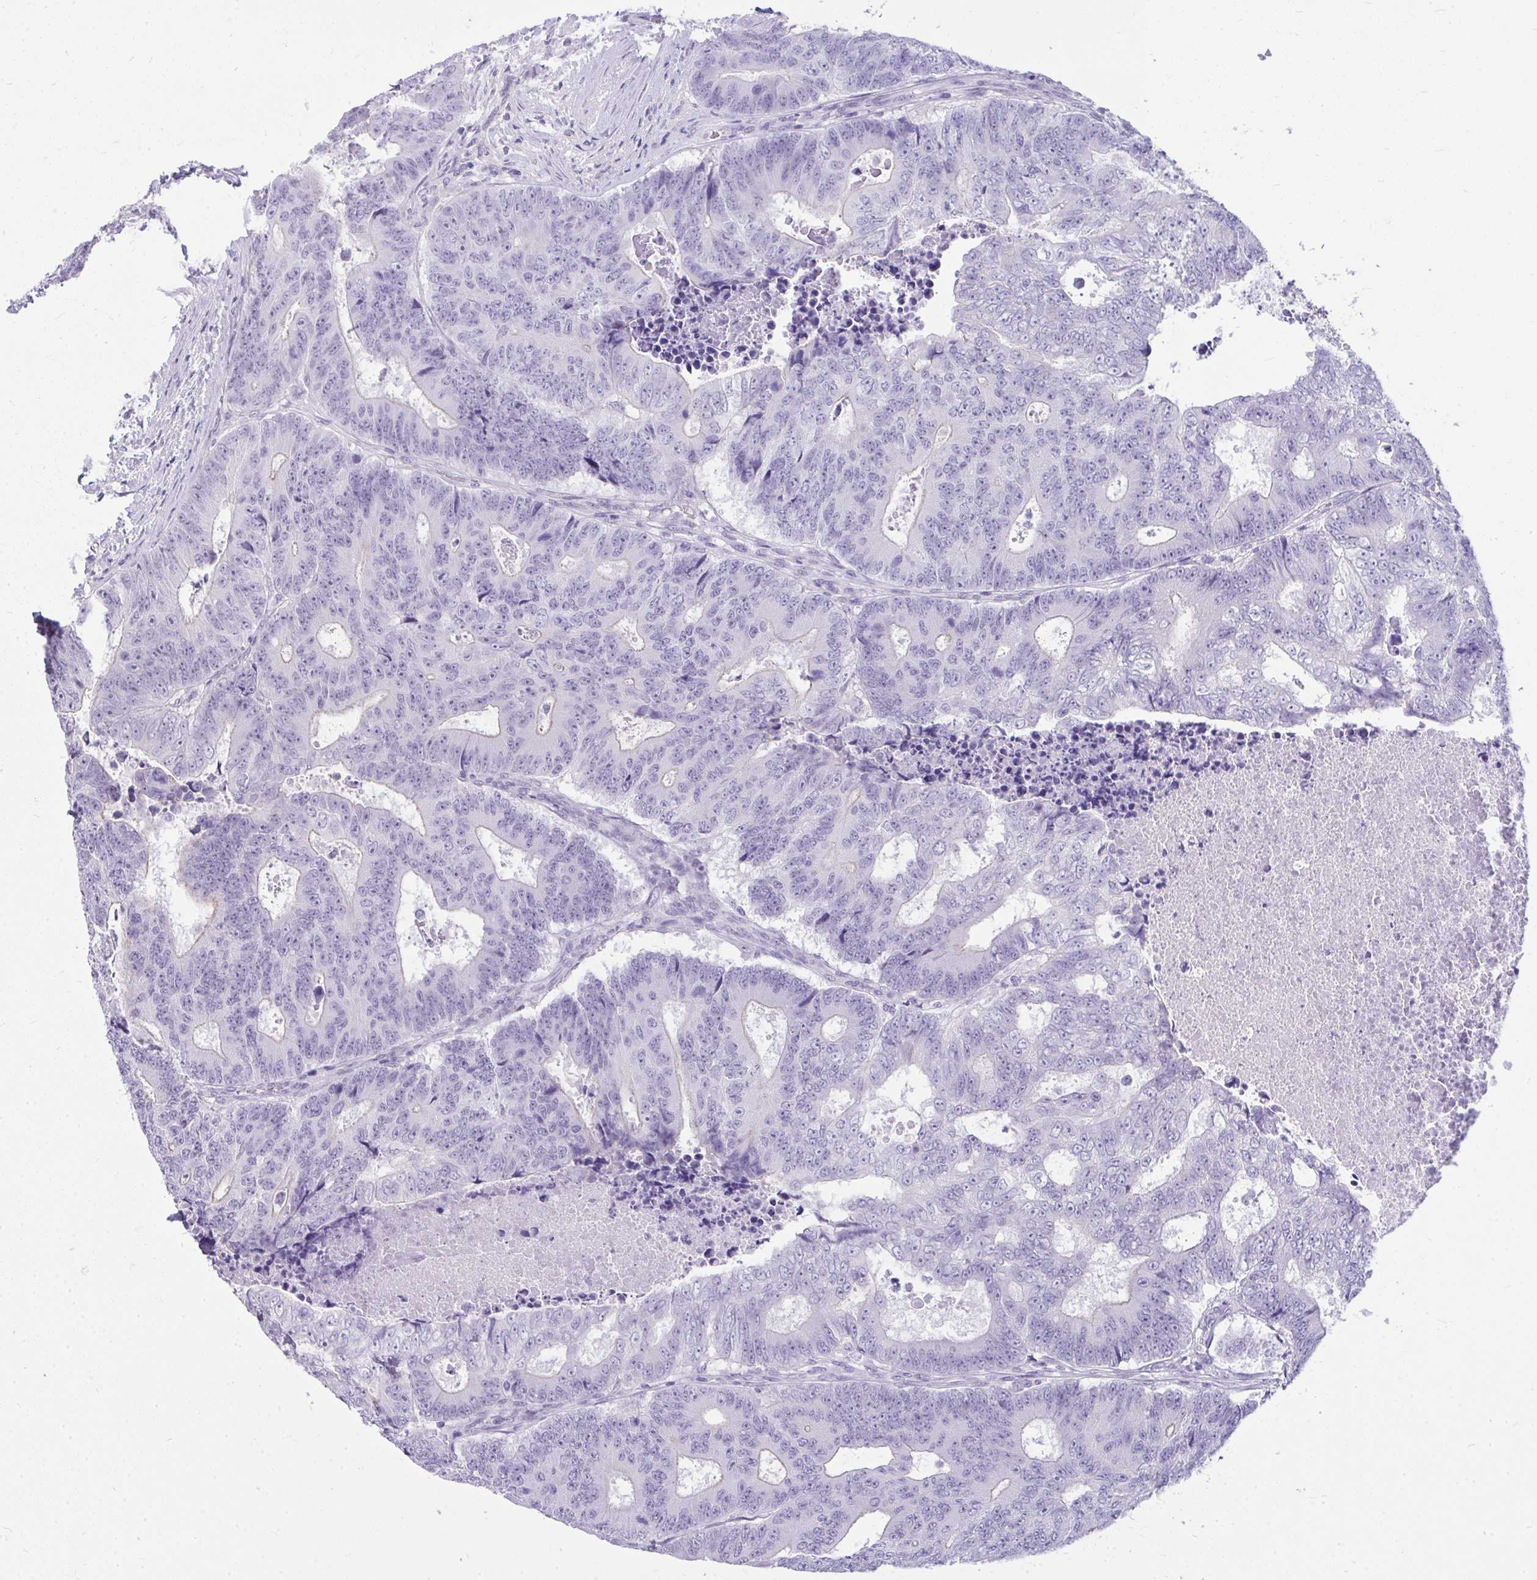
{"staining": {"intensity": "negative", "quantity": "none", "location": "none"}, "tissue": "colorectal cancer", "cell_type": "Tumor cells", "image_type": "cancer", "snomed": [{"axis": "morphology", "description": "Adenocarcinoma, NOS"}, {"axis": "topography", "description": "Colon"}], "caption": "Tumor cells show no significant protein positivity in colorectal adenocarcinoma.", "gene": "PRM2", "patient": {"sex": "female", "age": 48}}